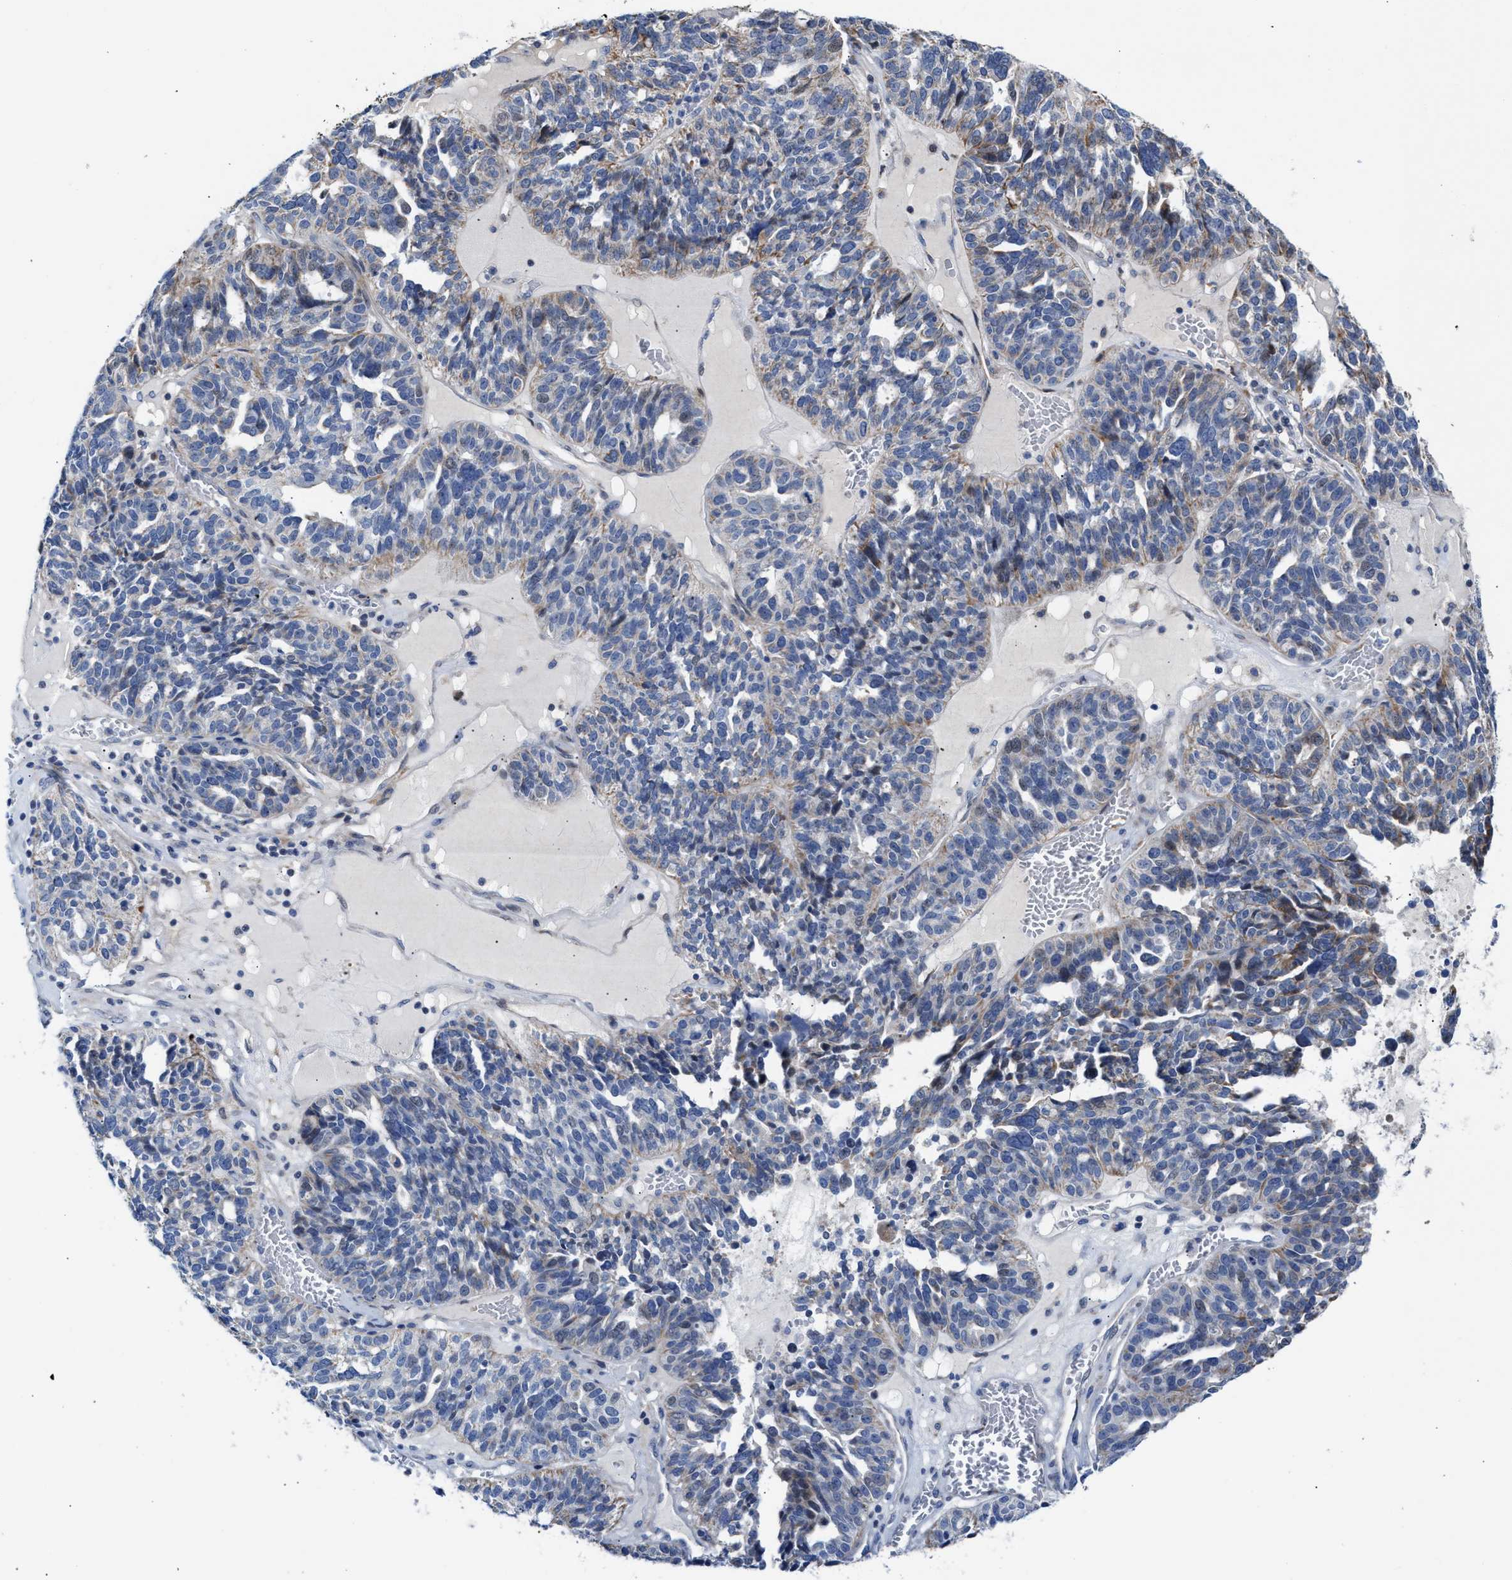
{"staining": {"intensity": "negative", "quantity": "none", "location": "none"}, "tissue": "ovarian cancer", "cell_type": "Tumor cells", "image_type": "cancer", "snomed": [{"axis": "morphology", "description": "Cystadenocarcinoma, serous, NOS"}, {"axis": "topography", "description": "Ovary"}], "caption": "Immunohistochemical staining of ovarian cancer reveals no significant staining in tumor cells.", "gene": "JAG1", "patient": {"sex": "female", "age": 59}}